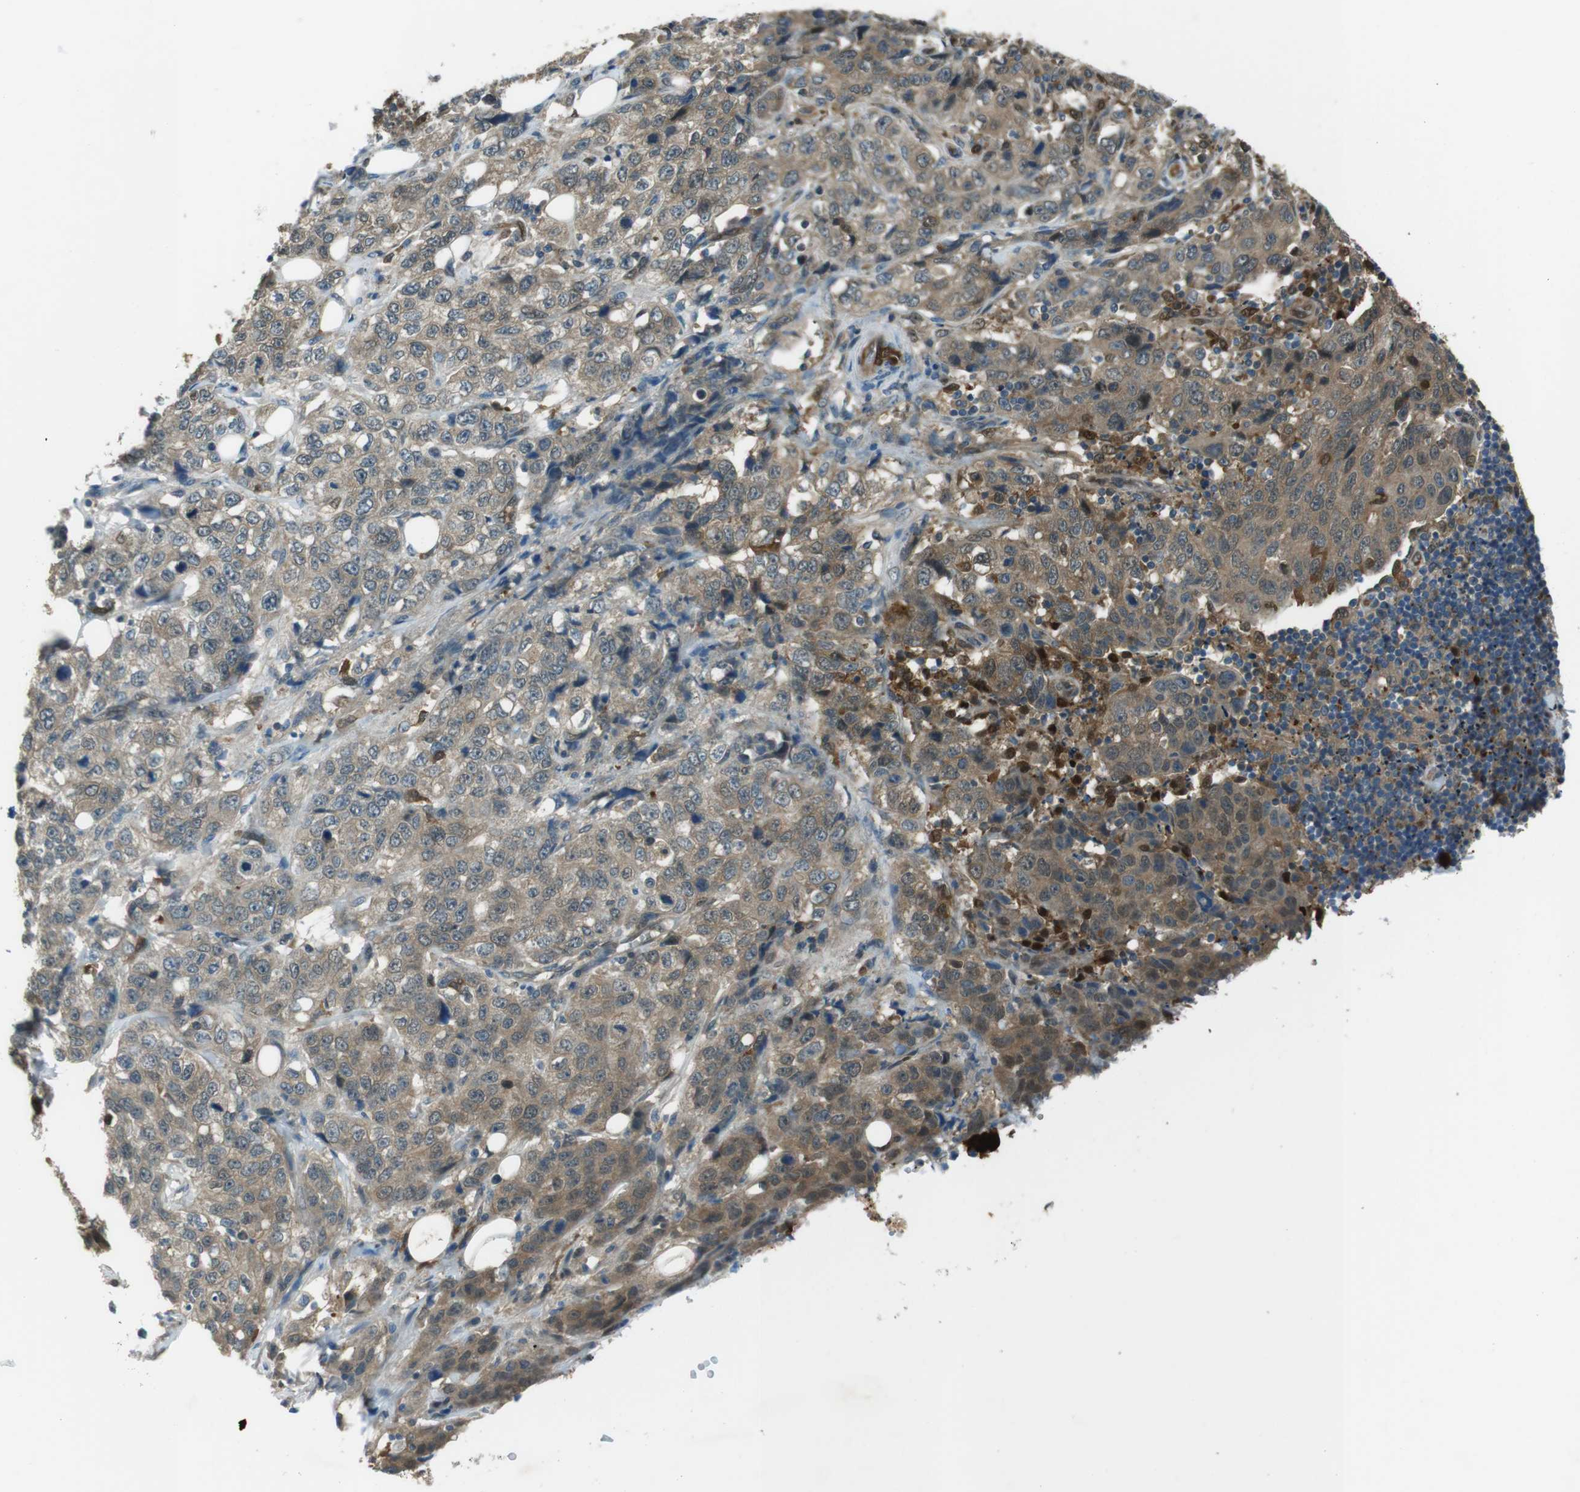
{"staining": {"intensity": "weak", "quantity": ">75%", "location": "cytoplasmic/membranous"}, "tissue": "stomach cancer", "cell_type": "Tumor cells", "image_type": "cancer", "snomed": [{"axis": "morphology", "description": "Adenocarcinoma, NOS"}, {"axis": "topography", "description": "Stomach"}], "caption": "Stomach cancer (adenocarcinoma) stained for a protein (brown) demonstrates weak cytoplasmic/membranous positive staining in about >75% of tumor cells.", "gene": "MFAP3", "patient": {"sex": "male", "age": 48}}